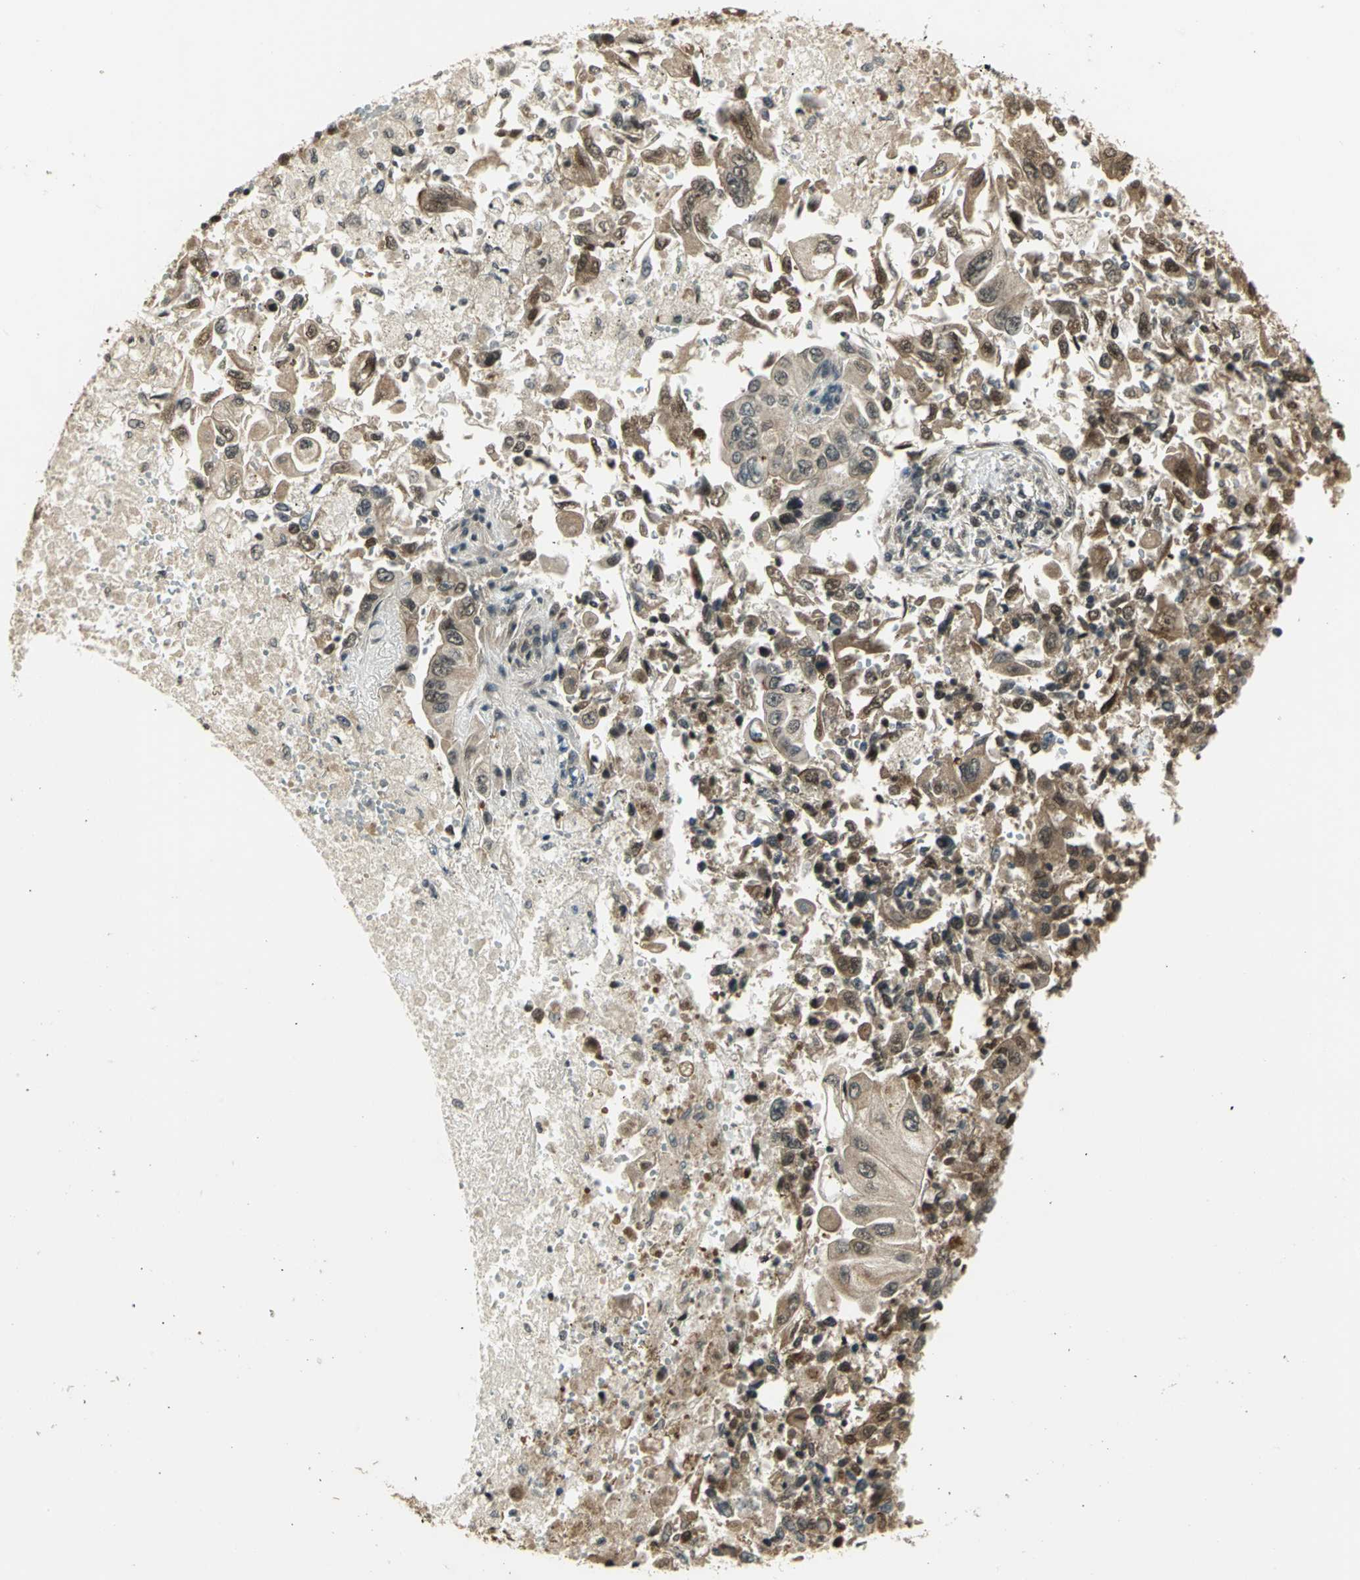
{"staining": {"intensity": "weak", "quantity": ">75%", "location": "cytoplasmic/membranous"}, "tissue": "lung cancer", "cell_type": "Tumor cells", "image_type": "cancer", "snomed": [{"axis": "morphology", "description": "Adenocarcinoma, NOS"}, {"axis": "topography", "description": "Lung"}], "caption": "This is an image of IHC staining of lung adenocarcinoma, which shows weak expression in the cytoplasmic/membranous of tumor cells.", "gene": "CDC34", "patient": {"sex": "male", "age": 84}}